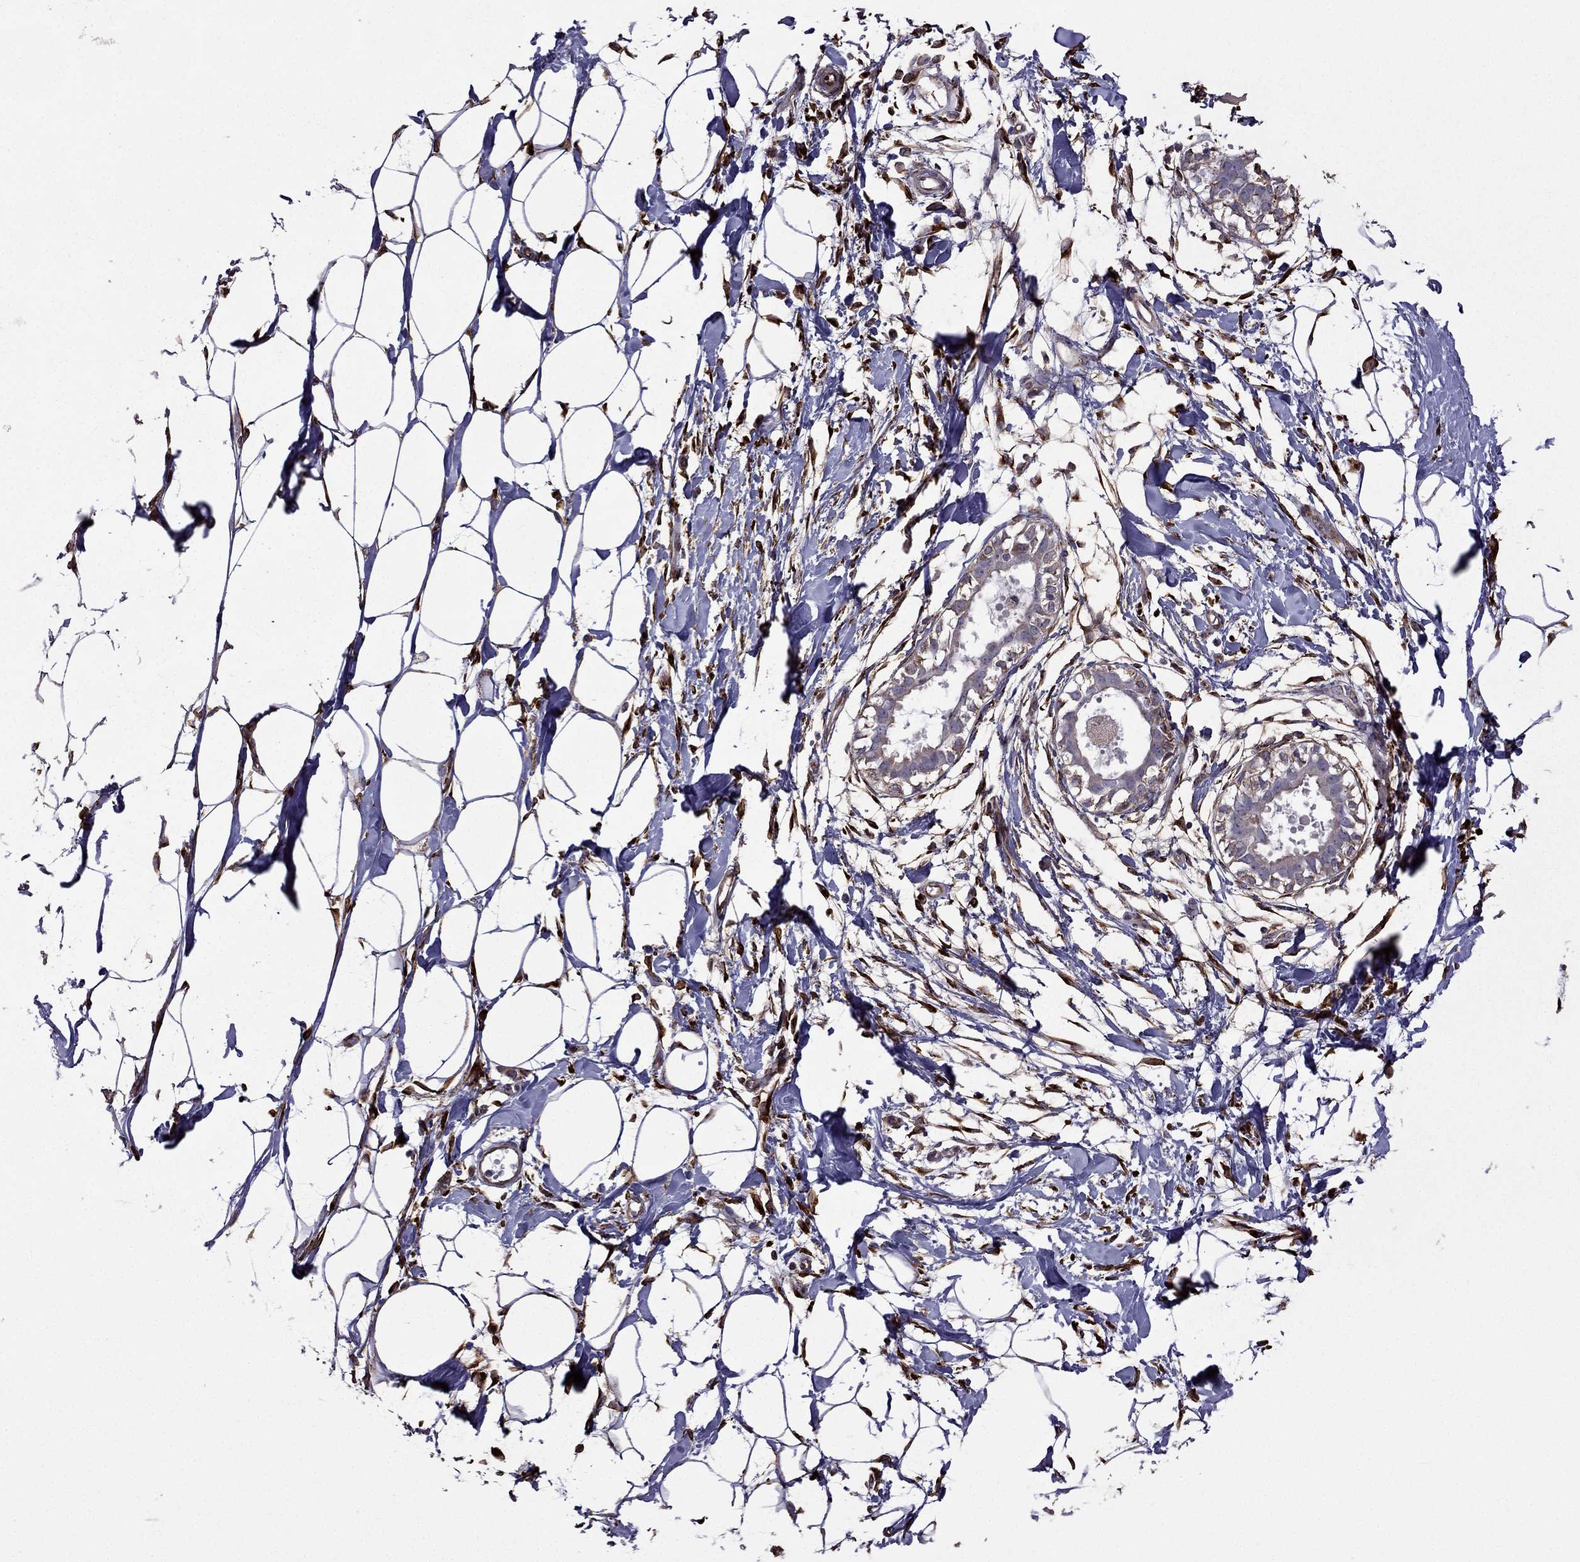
{"staining": {"intensity": "negative", "quantity": "none", "location": "none"}, "tissue": "breast", "cell_type": "Adipocytes", "image_type": "normal", "snomed": [{"axis": "morphology", "description": "Normal tissue, NOS"}, {"axis": "topography", "description": "Breast"}], "caption": "A high-resolution image shows immunohistochemistry (IHC) staining of benign breast, which reveals no significant positivity in adipocytes. (DAB immunohistochemistry with hematoxylin counter stain).", "gene": "IKBIP", "patient": {"sex": "female", "age": 49}}